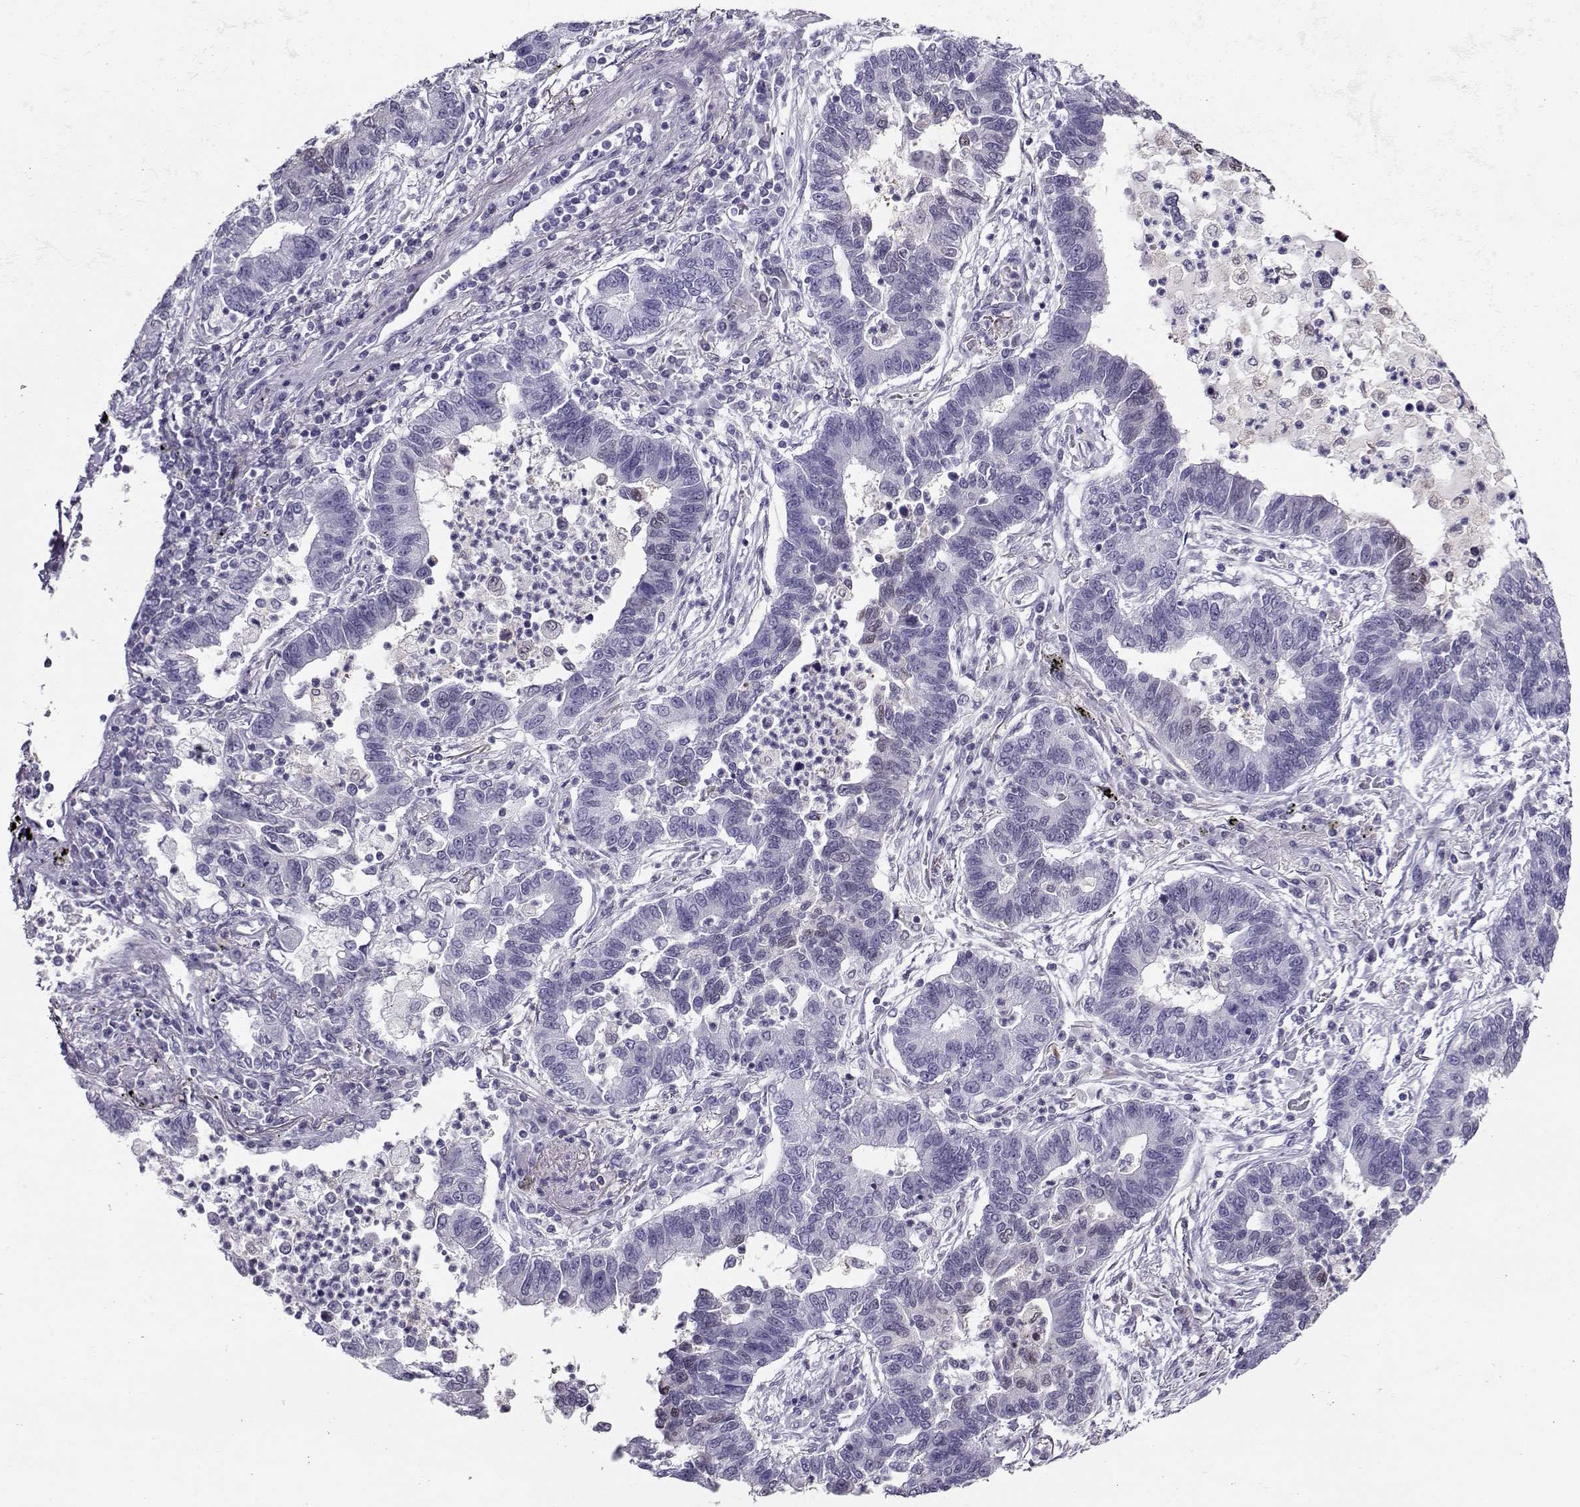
{"staining": {"intensity": "weak", "quantity": "<25%", "location": "nuclear"}, "tissue": "lung cancer", "cell_type": "Tumor cells", "image_type": "cancer", "snomed": [{"axis": "morphology", "description": "Adenocarcinoma, NOS"}, {"axis": "topography", "description": "Lung"}], "caption": "This is an IHC histopathology image of adenocarcinoma (lung). There is no staining in tumor cells.", "gene": "PGK1", "patient": {"sex": "female", "age": 57}}